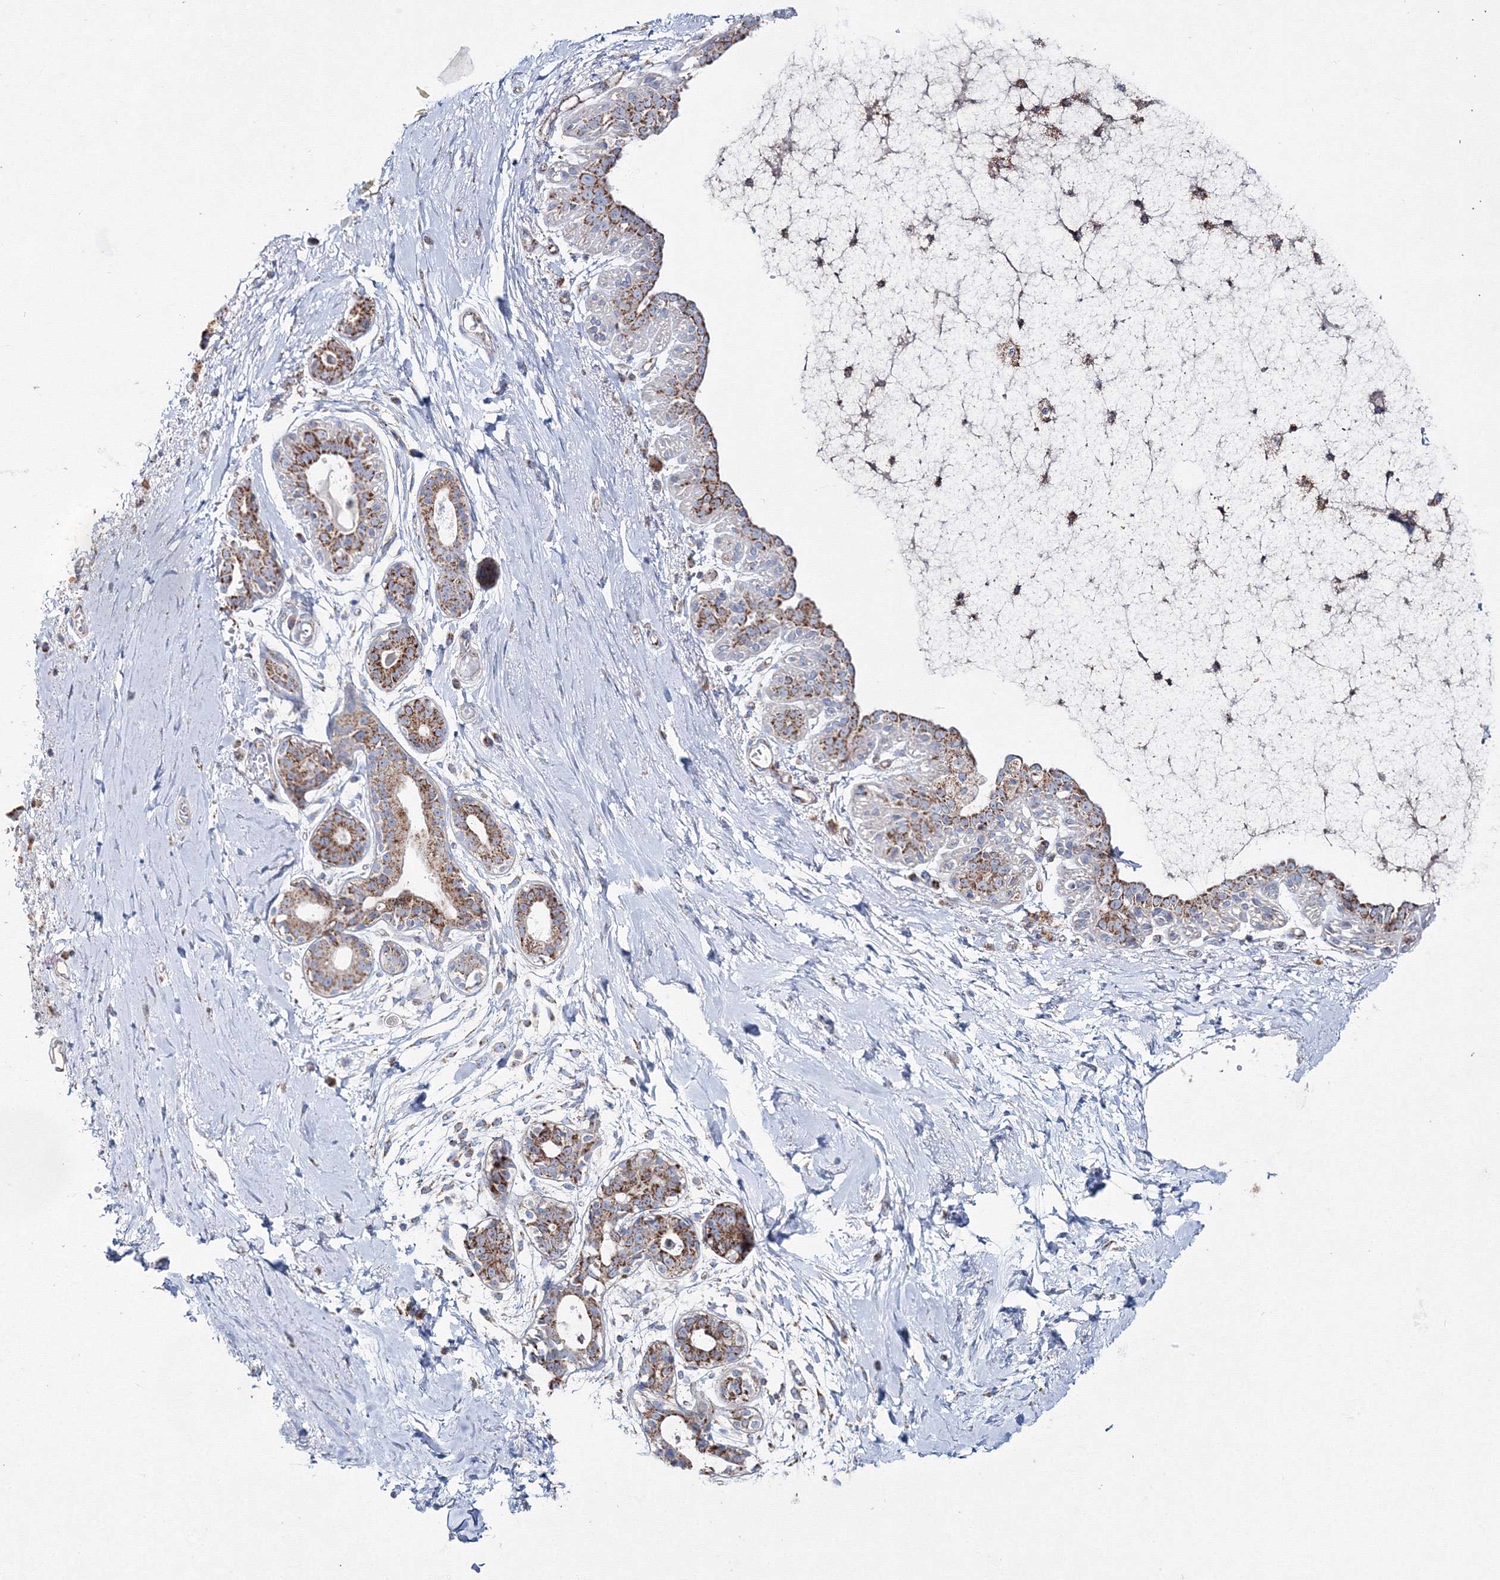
{"staining": {"intensity": "moderate", "quantity": ">75%", "location": "cytoplasmic/membranous"}, "tissue": "breast", "cell_type": "Glandular cells", "image_type": "normal", "snomed": [{"axis": "morphology", "description": "Normal tissue, NOS"}, {"axis": "topography", "description": "Breast"}], "caption": "Breast stained with DAB IHC displays medium levels of moderate cytoplasmic/membranous positivity in about >75% of glandular cells. The staining was performed using DAB (3,3'-diaminobenzidine) to visualize the protein expression in brown, while the nuclei were stained in blue with hematoxylin (Magnification: 20x).", "gene": "IGSF9", "patient": {"sex": "female", "age": 45}}